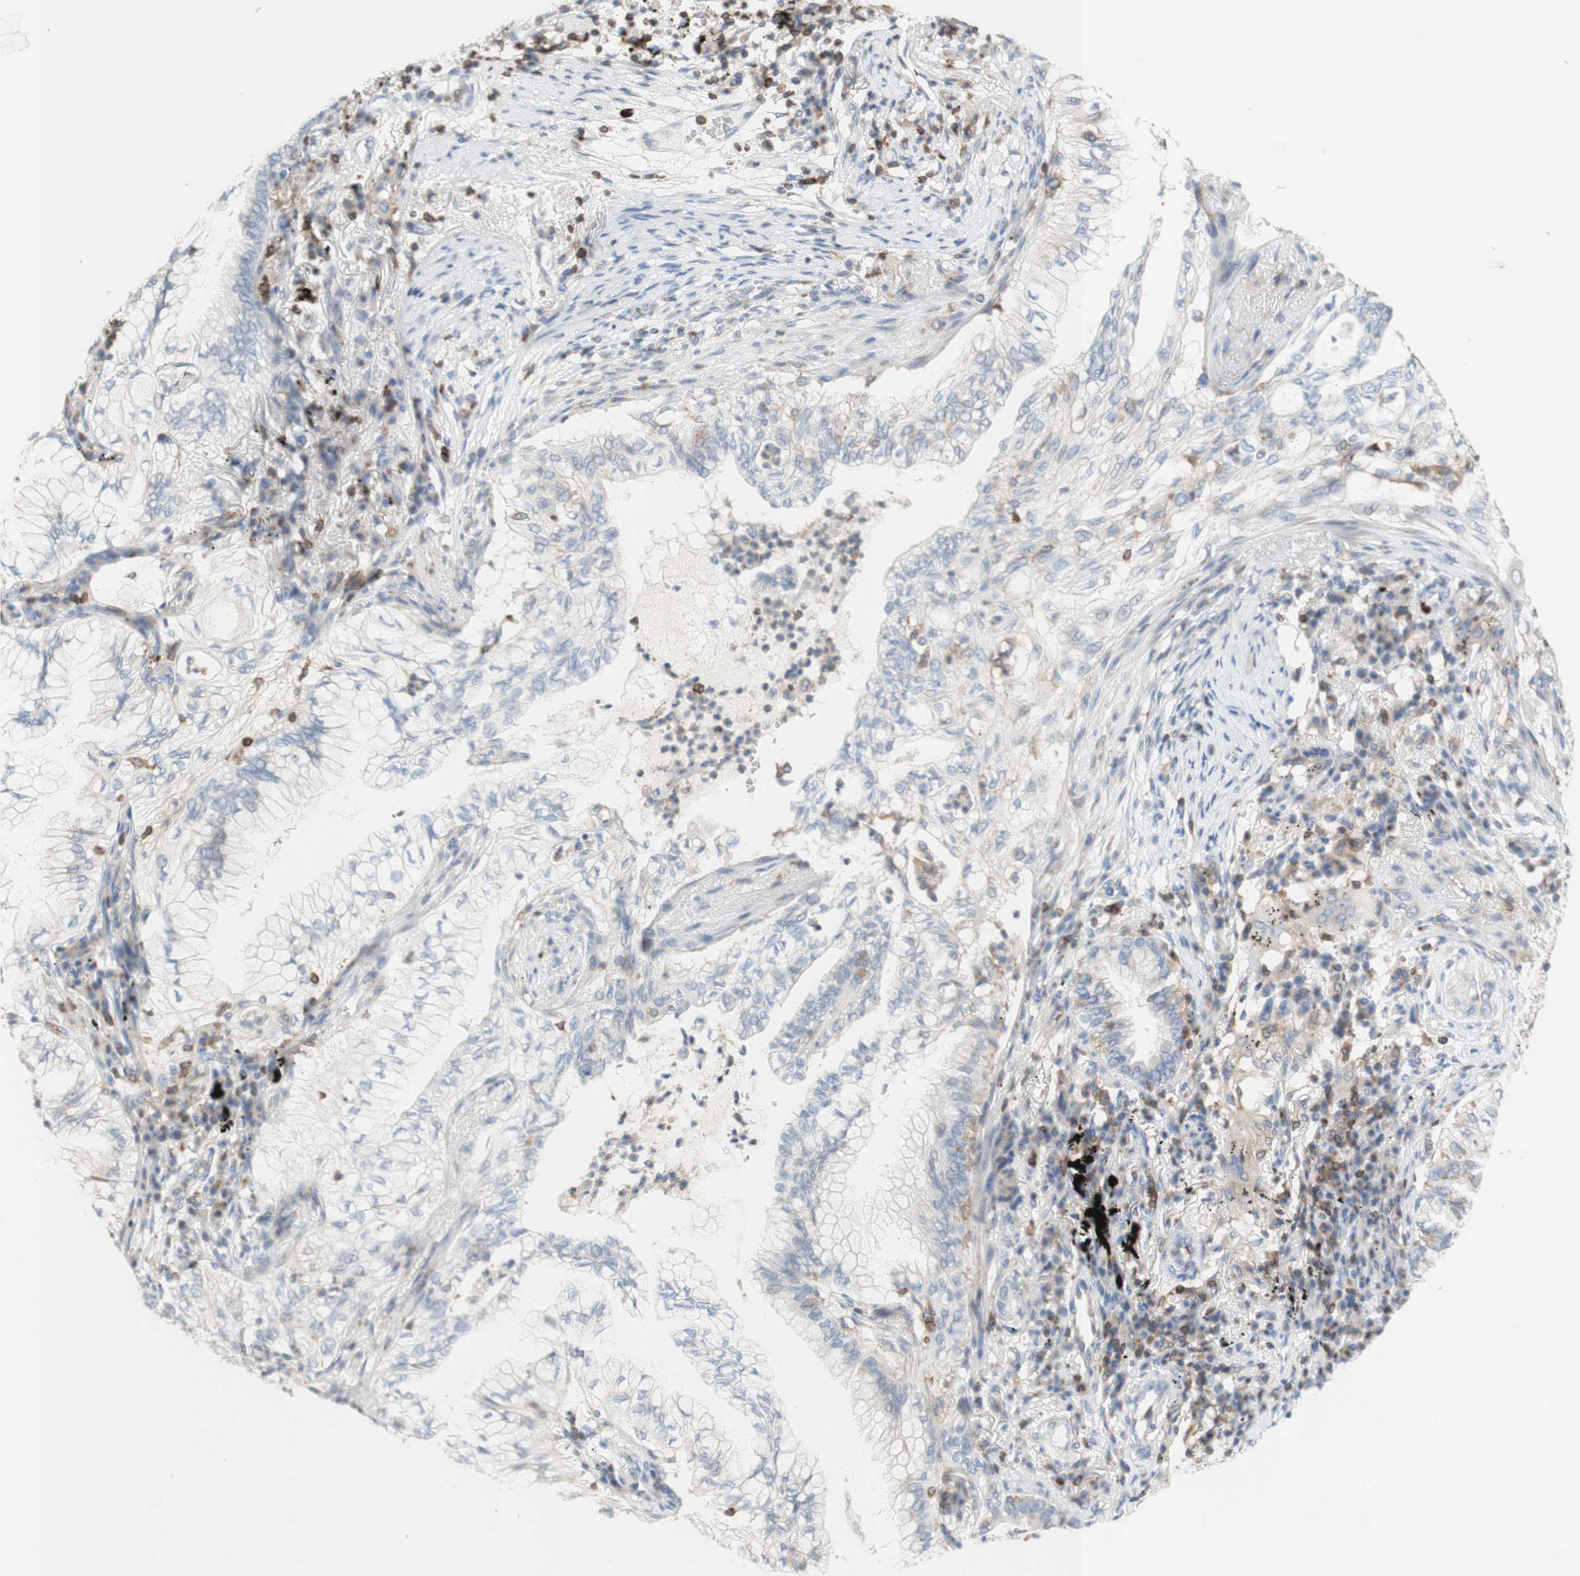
{"staining": {"intensity": "weak", "quantity": "<25%", "location": "cytoplasmic/membranous"}, "tissue": "lung cancer", "cell_type": "Tumor cells", "image_type": "cancer", "snomed": [{"axis": "morphology", "description": "Normal tissue, NOS"}, {"axis": "morphology", "description": "Adenocarcinoma, NOS"}, {"axis": "topography", "description": "Bronchus"}, {"axis": "topography", "description": "Lung"}], "caption": "This is a photomicrograph of immunohistochemistry (IHC) staining of lung adenocarcinoma, which shows no expression in tumor cells.", "gene": "SPINK6", "patient": {"sex": "female", "age": 70}}